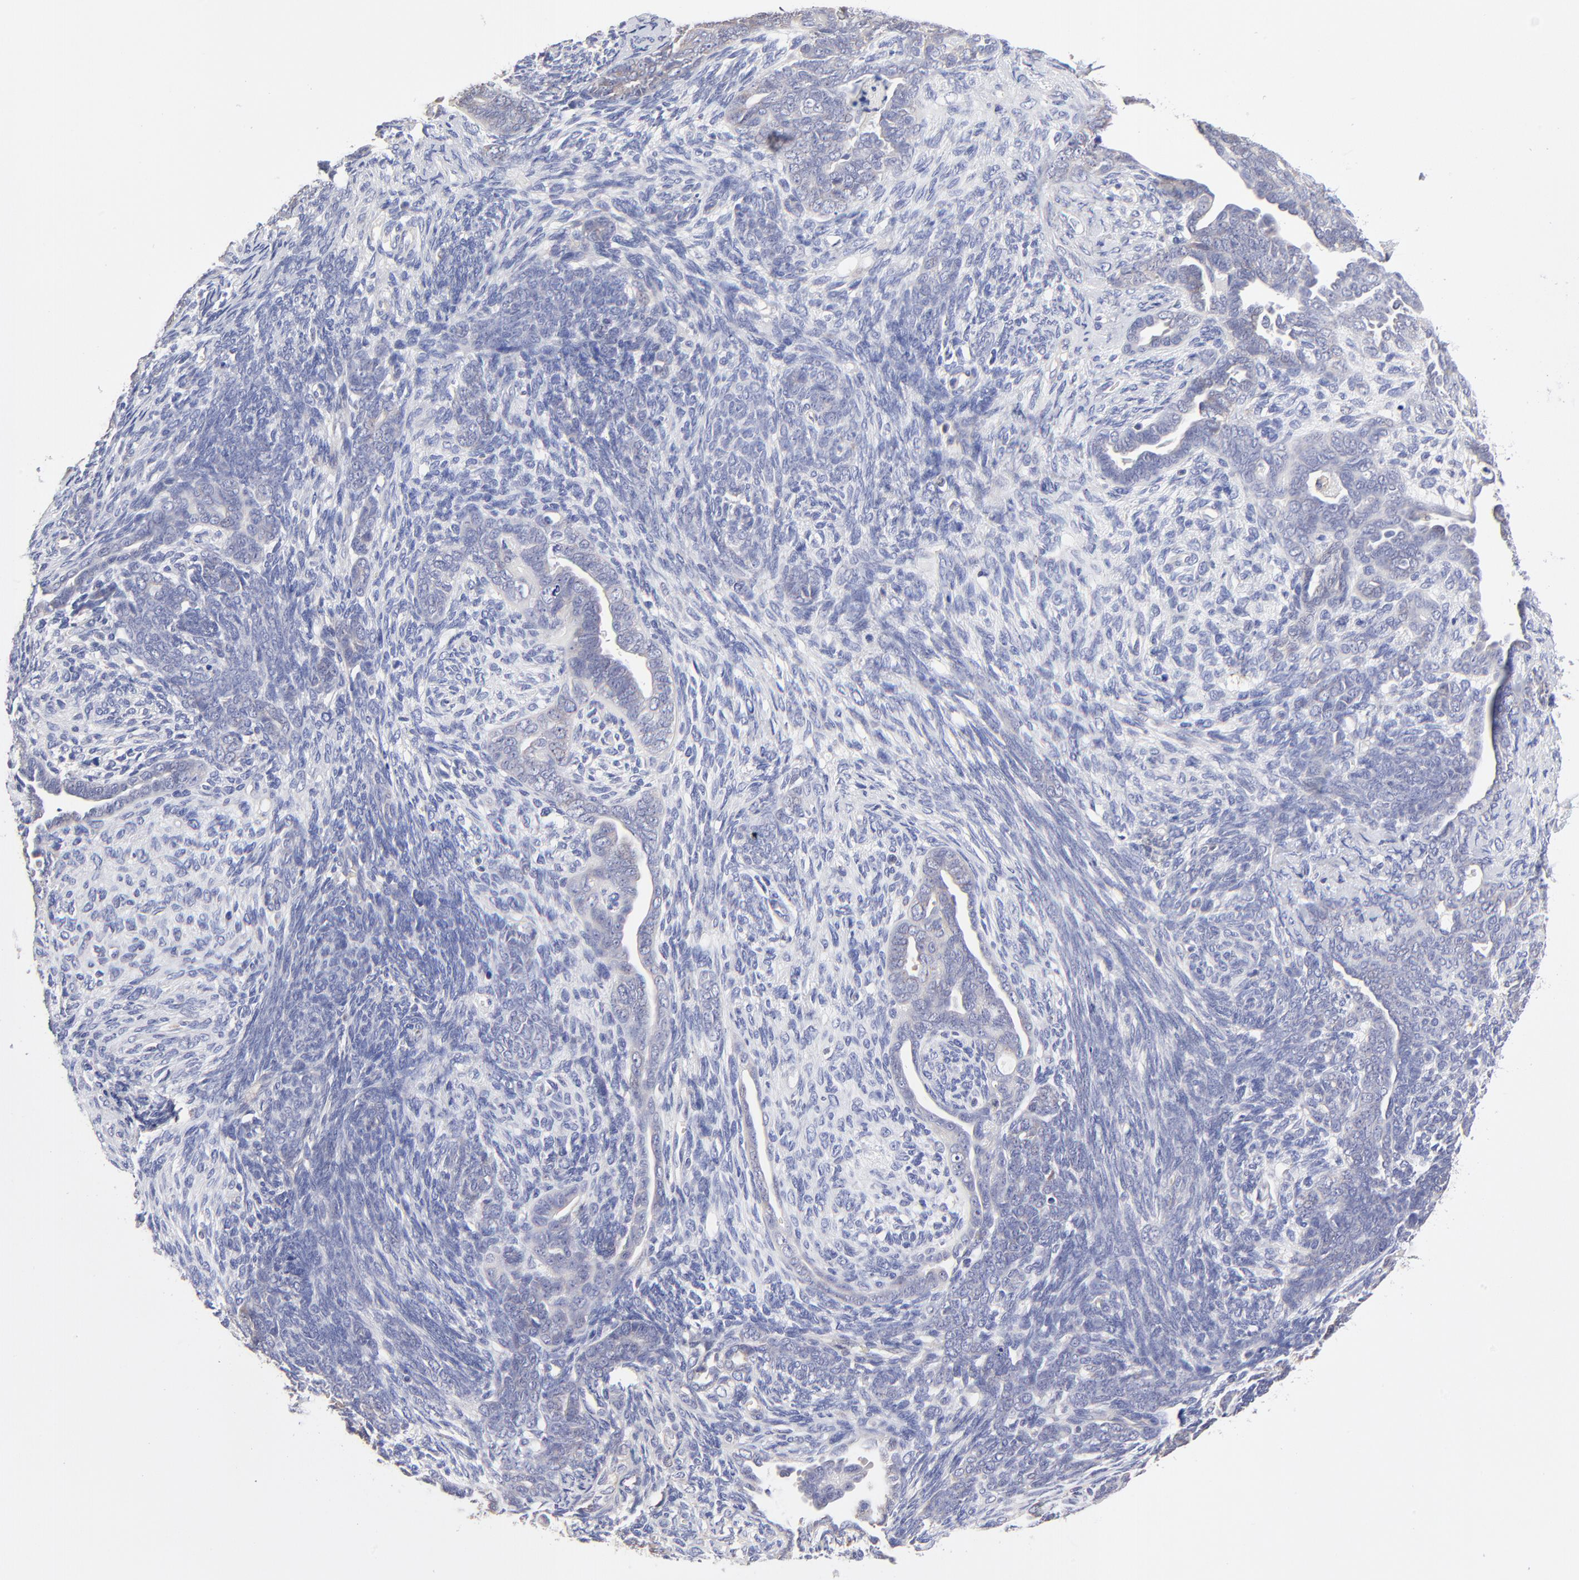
{"staining": {"intensity": "negative", "quantity": "none", "location": "none"}, "tissue": "endometrial cancer", "cell_type": "Tumor cells", "image_type": "cancer", "snomed": [{"axis": "morphology", "description": "Neoplasm, malignant, NOS"}, {"axis": "topography", "description": "Endometrium"}], "caption": "Immunohistochemical staining of endometrial cancer (neoplasm (malignant)) exhibits no significant staining in tumor cells.", "gene": "GCSAM", "patient": {"sex": "female", "age": 74}}